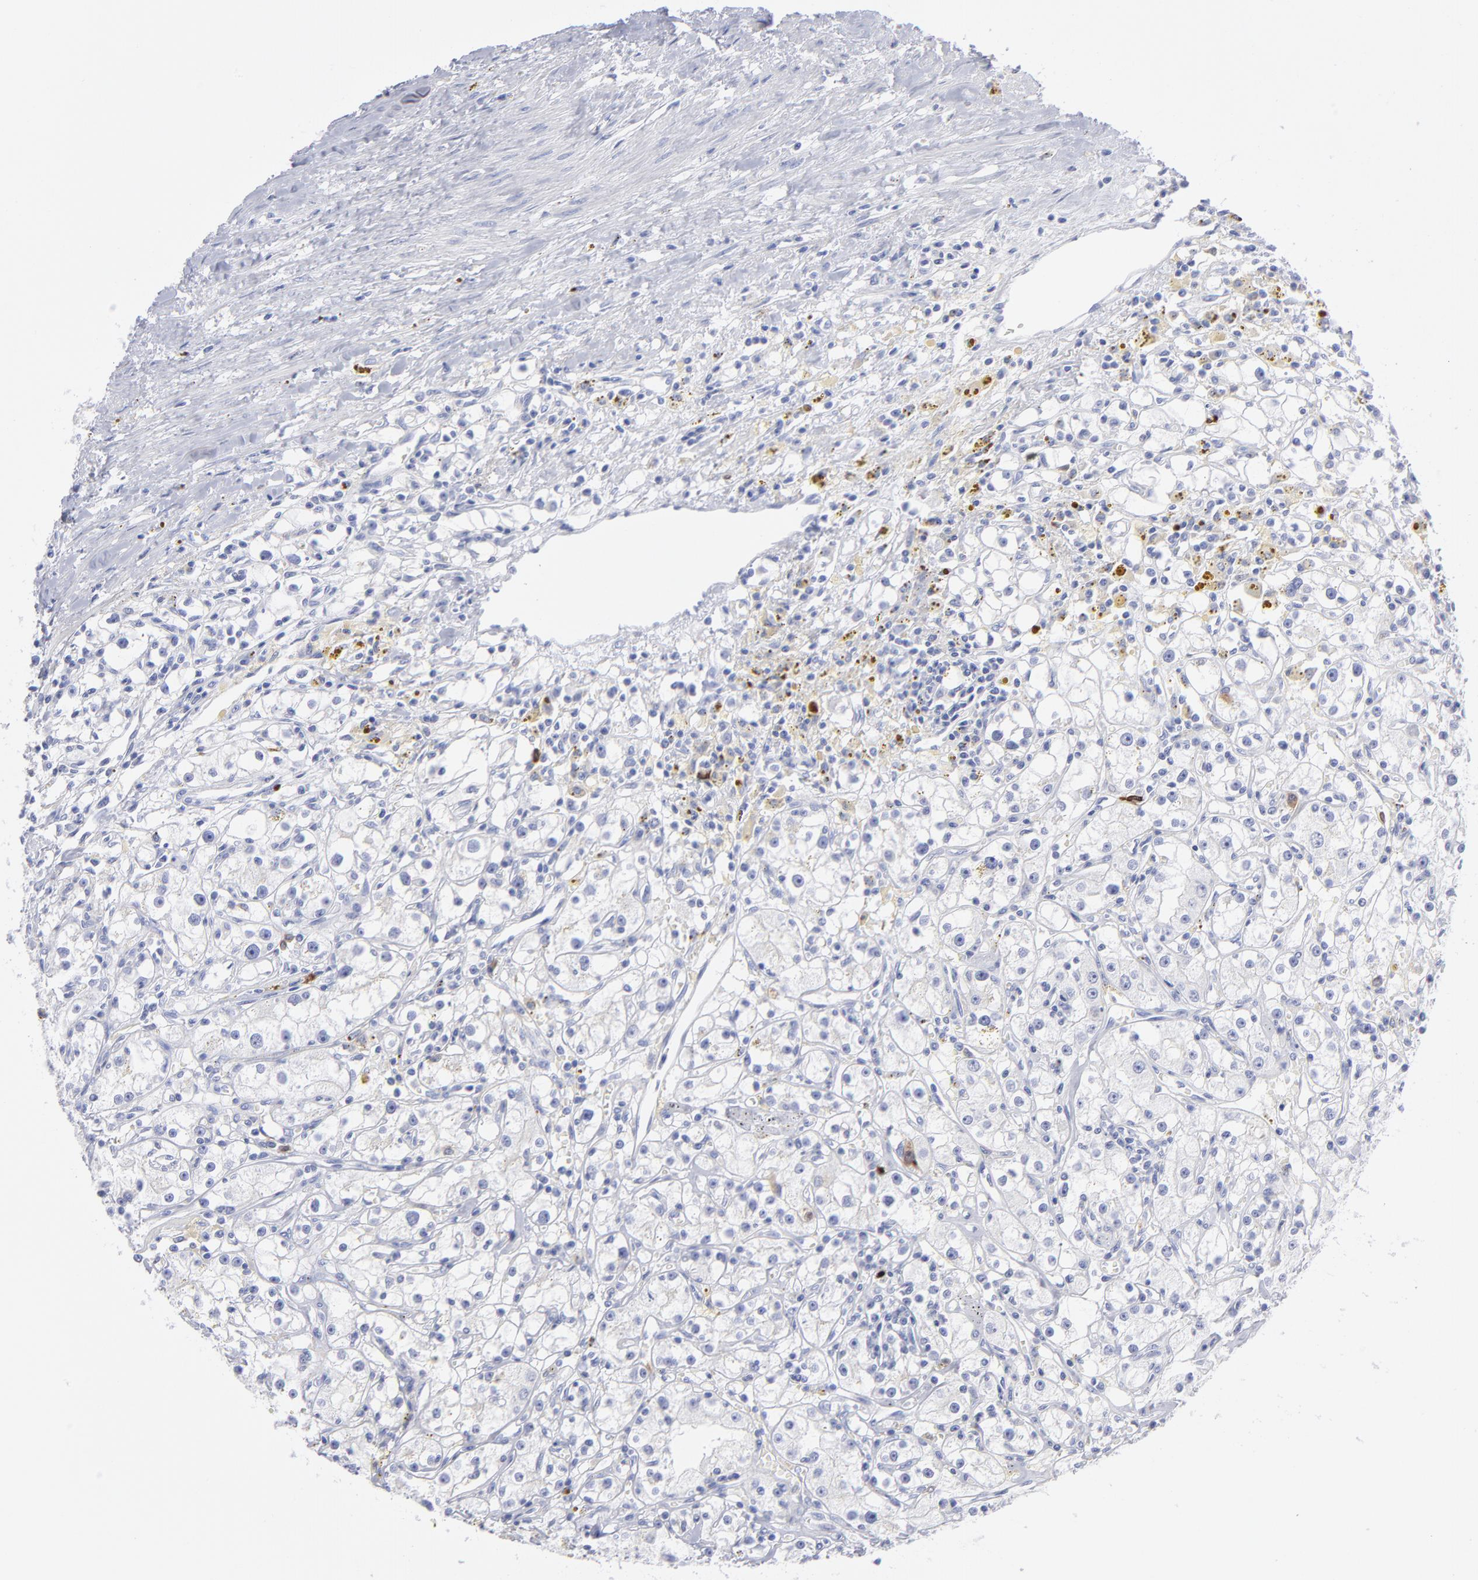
{"staining": {"intensity": "negative", "quantity": "none", "location": "none"}, "tissue": "renal cancer", "cell_type": "Tumor cells", "image_type": "cancer", "snomed": [{"axis": "morphology", "description": "Adenocarcinoma, NOS"}, {"axis": "topography", "description": "Kidney"}], "caption": "This photomicrograph is of renal cancer (adenocarcinoma) stained with immunohistochemistry to label a protein in brown with the nuclei are counter-stained blue. There is no positivity in tumor cells. Brightfield microscopy of immunohistochemistry stained with DAB (brown) and hematoxylin (blue), captured at high magnification.", "gene": "CCNB1", "patient": {"sex": "male", "age": 56}}